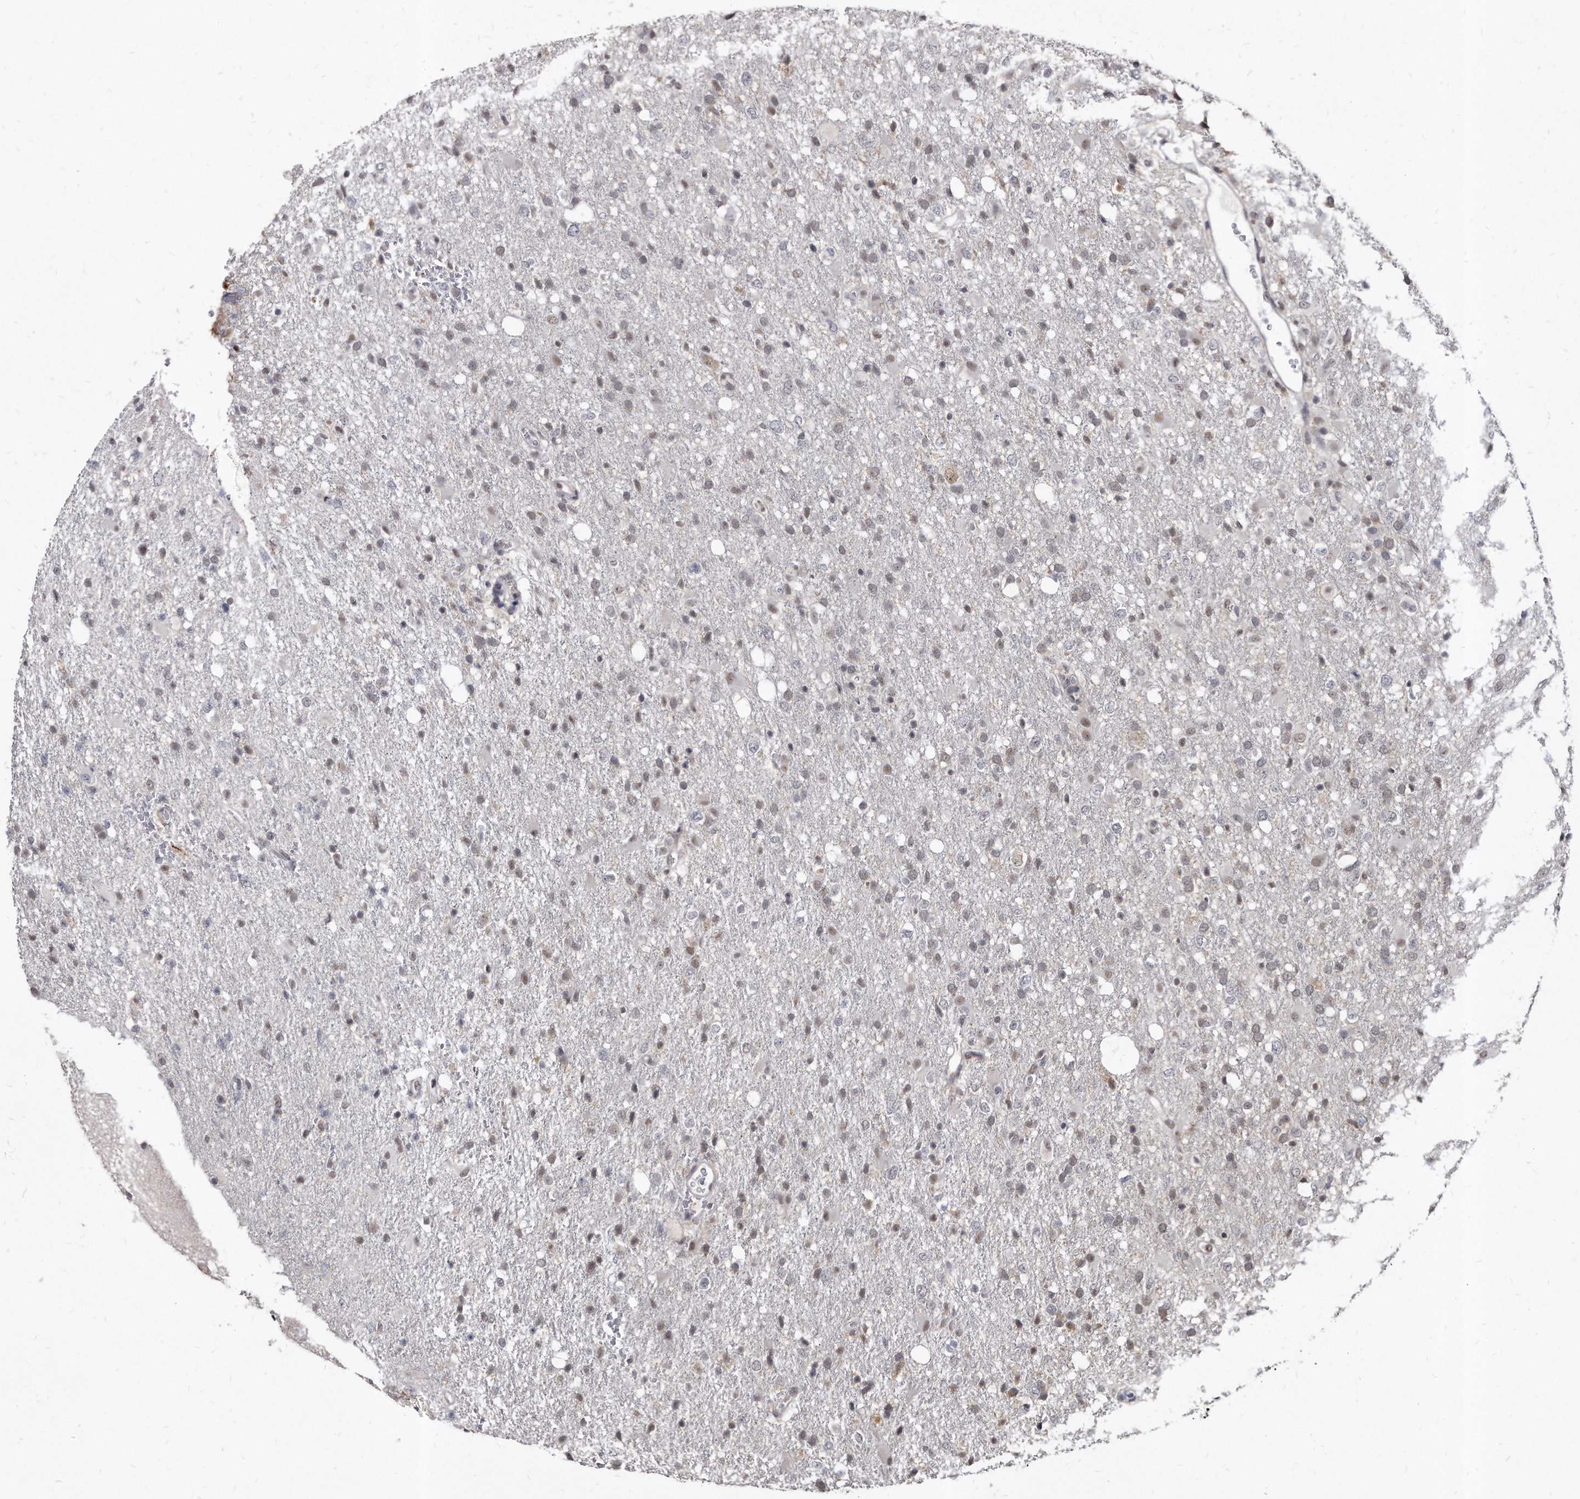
{"staining": {"intensity": "negative", "quantity": "none", "location": "none"}, "tissue": "glioma", "cell_type": "Tumor cells", "image_type": "cancer", "snomed": [{"axis": "morphology", "description": "Glioma, malignant, High grade"}, {"axis": "topography", "description": "Brain"}], "caption": "High-grade glioma (malignant) was stained to show a protein in brown. There is no significant expression in tumor cells. (Brightfield microscopy of DAB immunohistochemistry at high magnification).", "gene": "KLHDC3", "patient": {"sex": "female", "age": 57}}